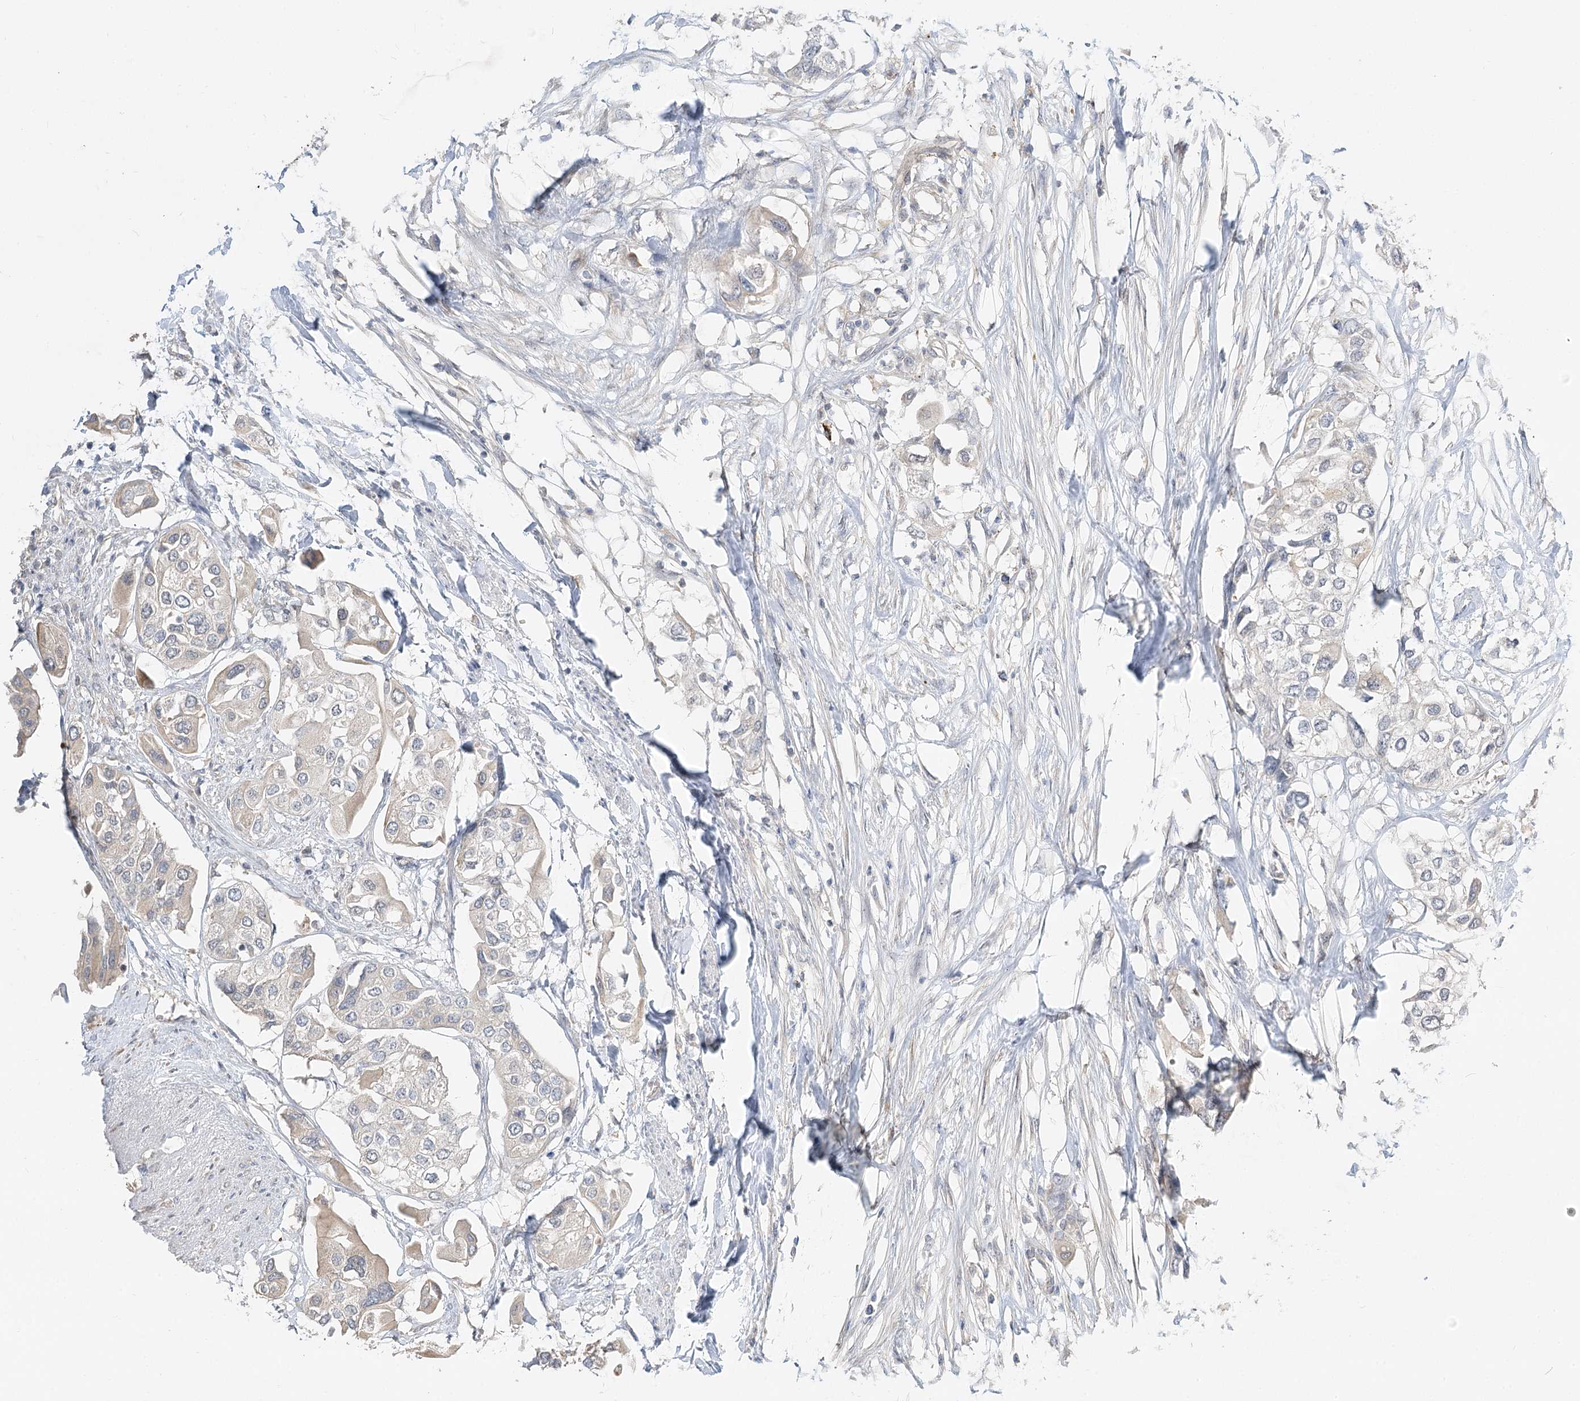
{"staining": {"intensity": "negative", "quantity": "none", "location": "none"}, "tissue": "urothelial cancer", "cell_type": "Tumor cells", "image_type": "cancer", "snomed": [{"axis": "morphology", "description": "Urothelial carcinoma, High grade"}, {"axis": "topography", "description": "Urinary bladder"}], "caption": "Immunohistochemistry photomicrograph of urothelial cancer stained for a protein (brown), which displays no positivity in tumor cells. The staining is performed using DAB (3,3'-diaminobenzidine) brown chromogen with nuclei counter-stained in using hematoxylin.", "gene": "GUCY2C", "patient": {"sex": "male", "age": 64}}